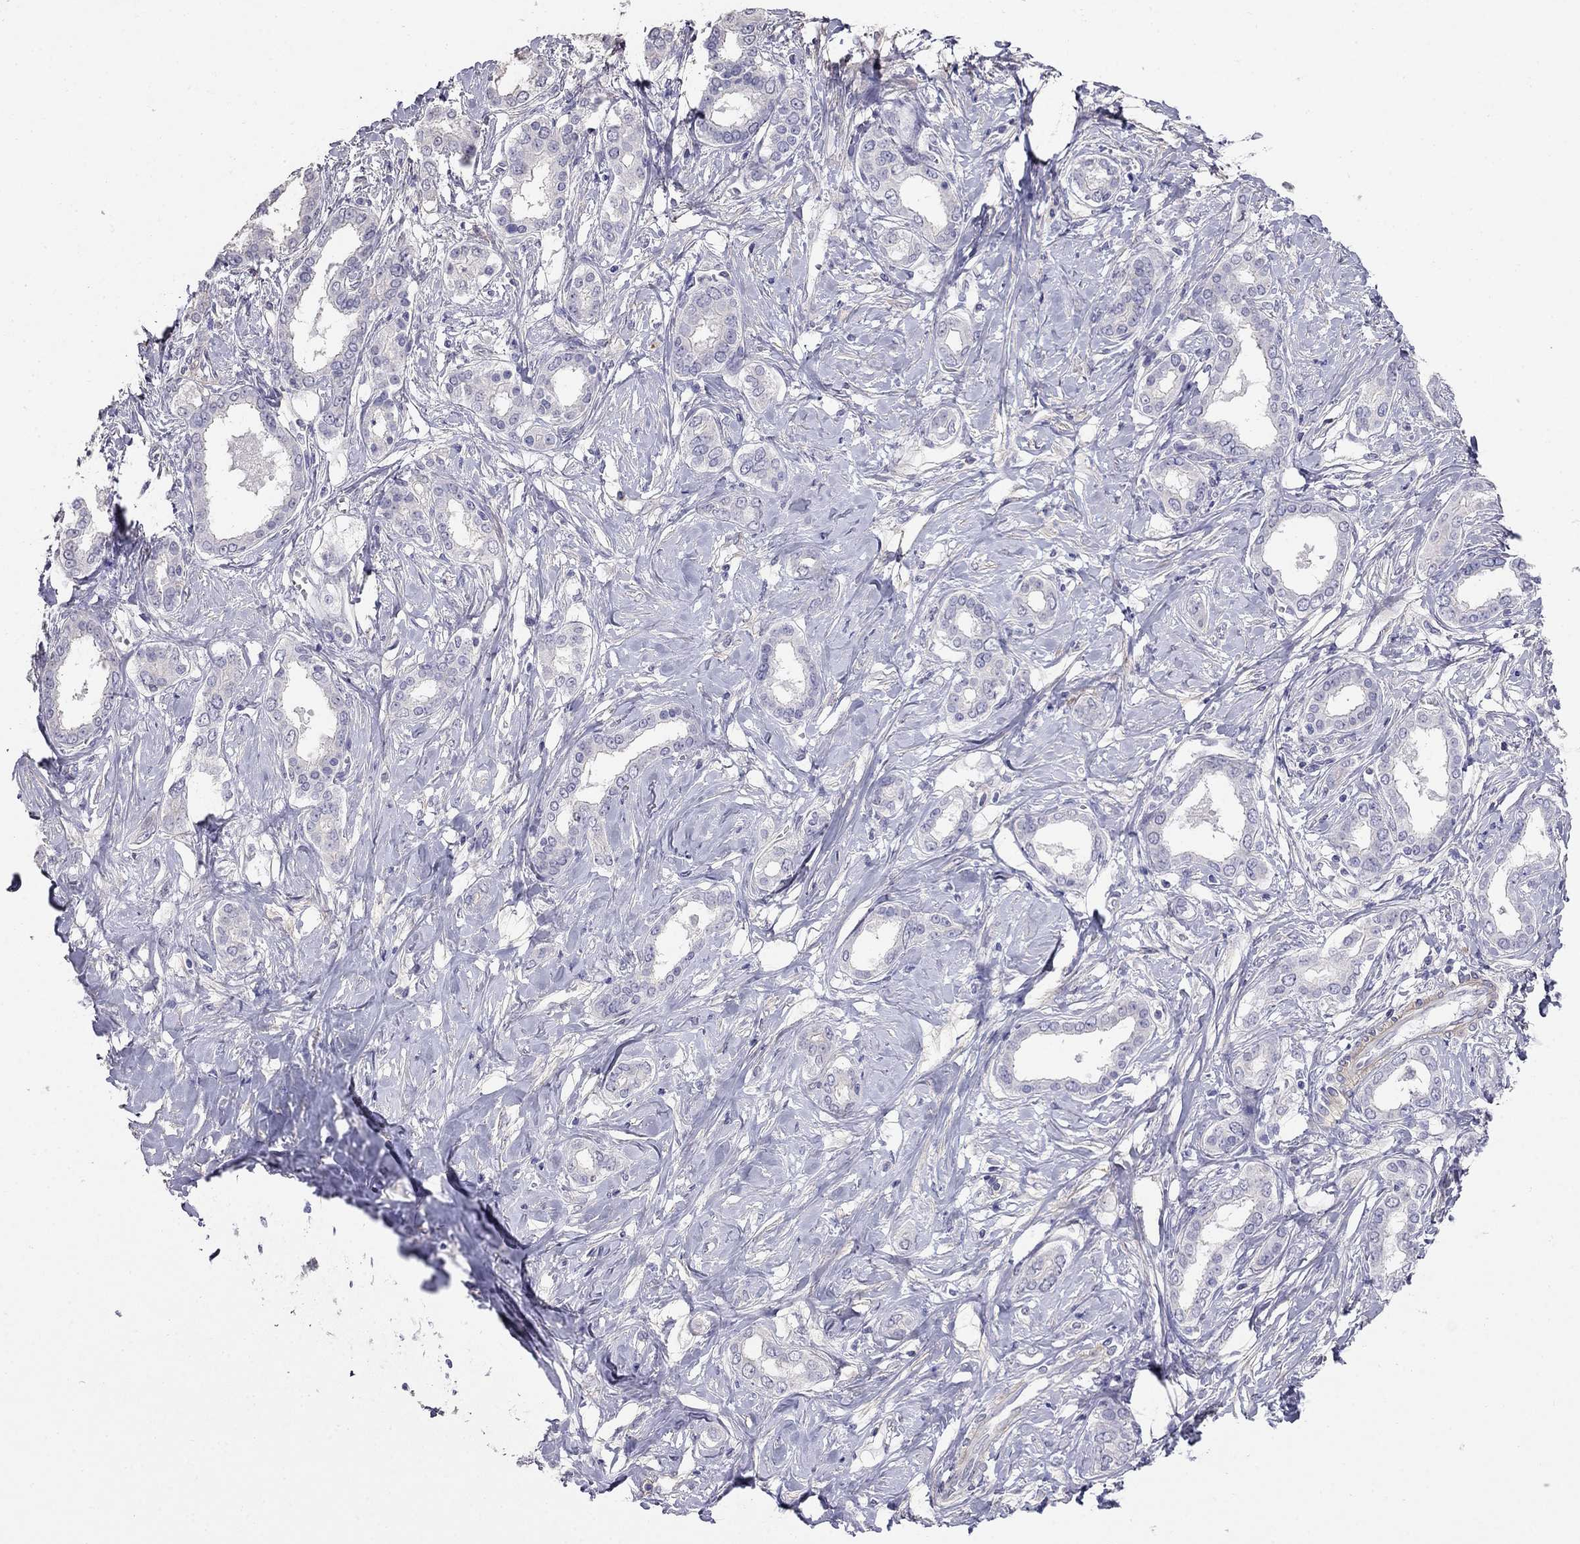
{"staining": {"intensity": "negative", "quantity": "none", "location": "none"}, "tissue": "liver cancer", "cell_type": "Tumor cells", "image_type": "cancer", "snomed": [{"axis": "morphology", "description": "Cholangiocarcinoma"}, {"axis": "topography", "description": "Liver"}], "caption": "Tumor cells are negative for brown protein staining in cholangiocarcinoma (liver).", "gene": "LY6H", "patient": {"sex": "female", "age": 47}}